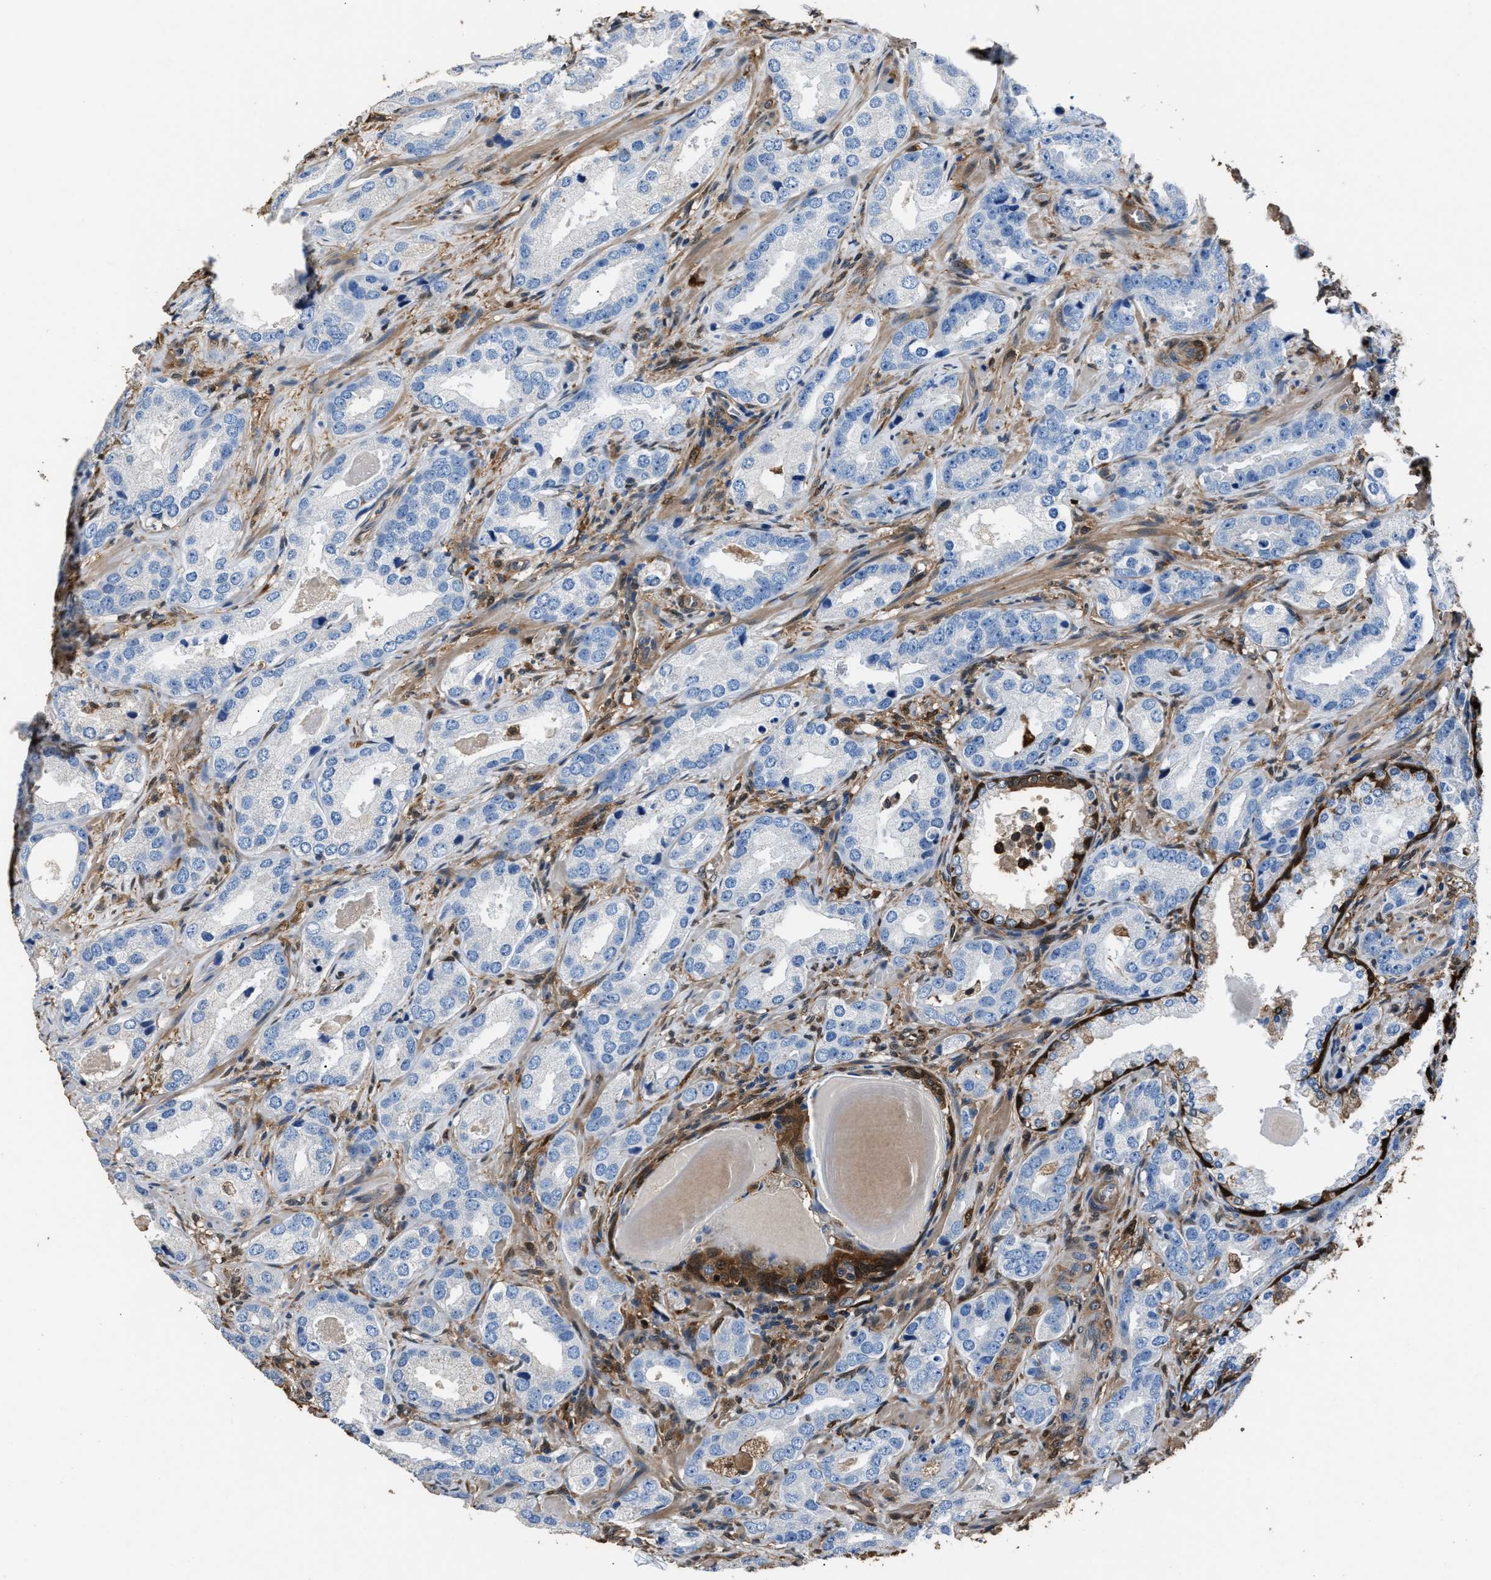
{"staining": {"intensity": "negative", "quantity": "none", "location": "none"}, "tissue": "prostate cancer", "cell_type": "Tumor cells", "image_type": "cancer", "snomed": [{"axis": "morphology", "description": "Adenocarcinoma, High grade"}, {"axis": "topography", "description": "Prostate"}], "caption": "A high-resolution photomicrograph shows immunohistochemistry (IHC) staining of prostate cancer (adenocarcinoma (high-grade)), which shows no significant expression in tumor cells.", "gene": "GSTP1", "patient": {"sex": "male", "age": 63}}